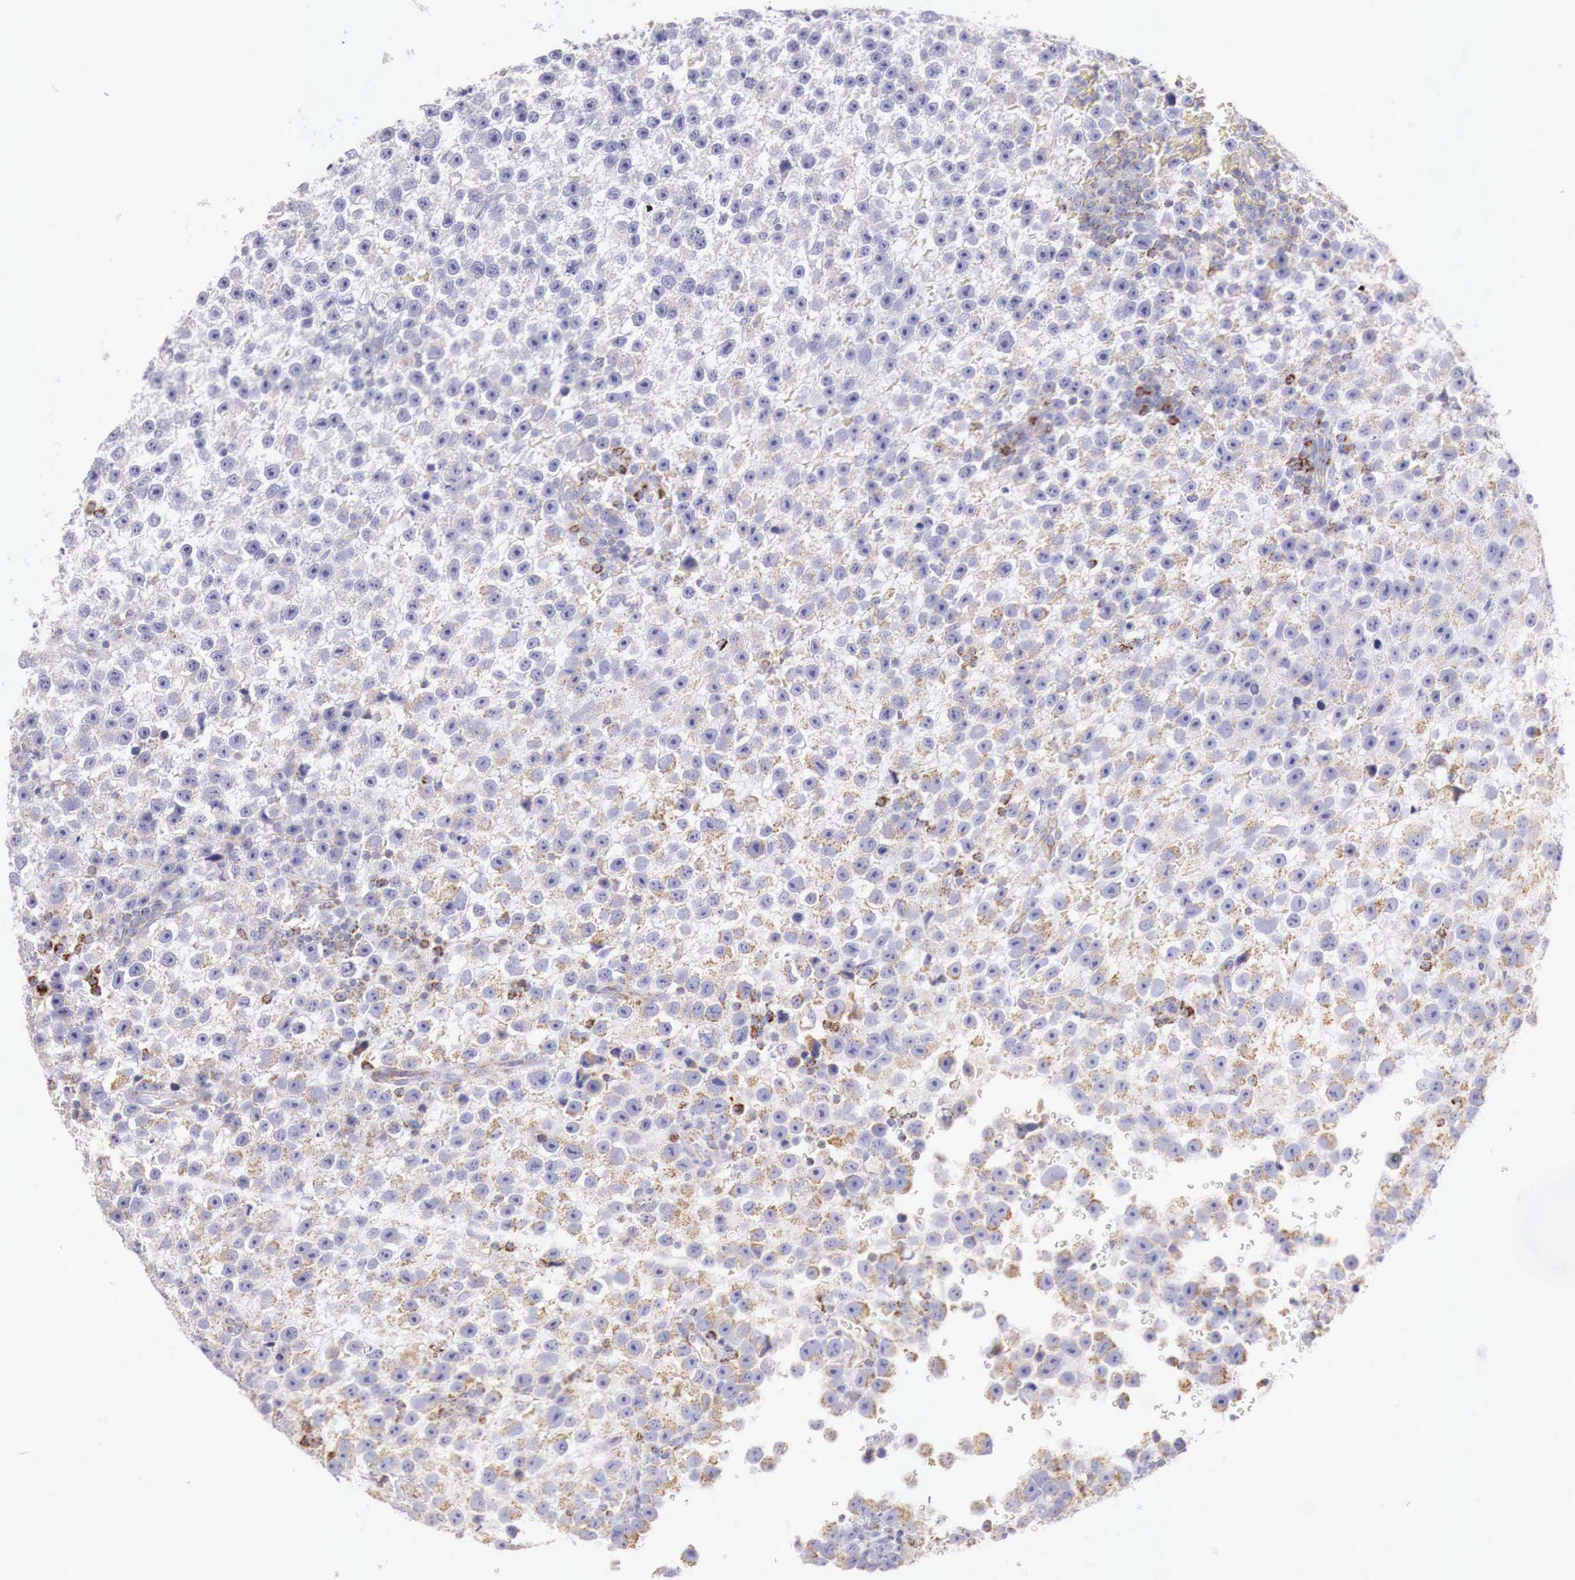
{"staining": {"intensity": "weak", "quantity": "<25%", "location": "cytoplasmic/membranous"}, "tissue": "testis cancer", "cell_type": "Tumor cells", "image_type": "cancer", "snomed": [{"axis": "morphology", "description": "Seminoma, NOS"}, {"axis": "topography", "description": "Testis"}], "caption": "The histopathology image displays no staining of tumor cells in testis seminoma.", "gene": "IDH3G", "patient": {"sex": "male", "age": 33}}